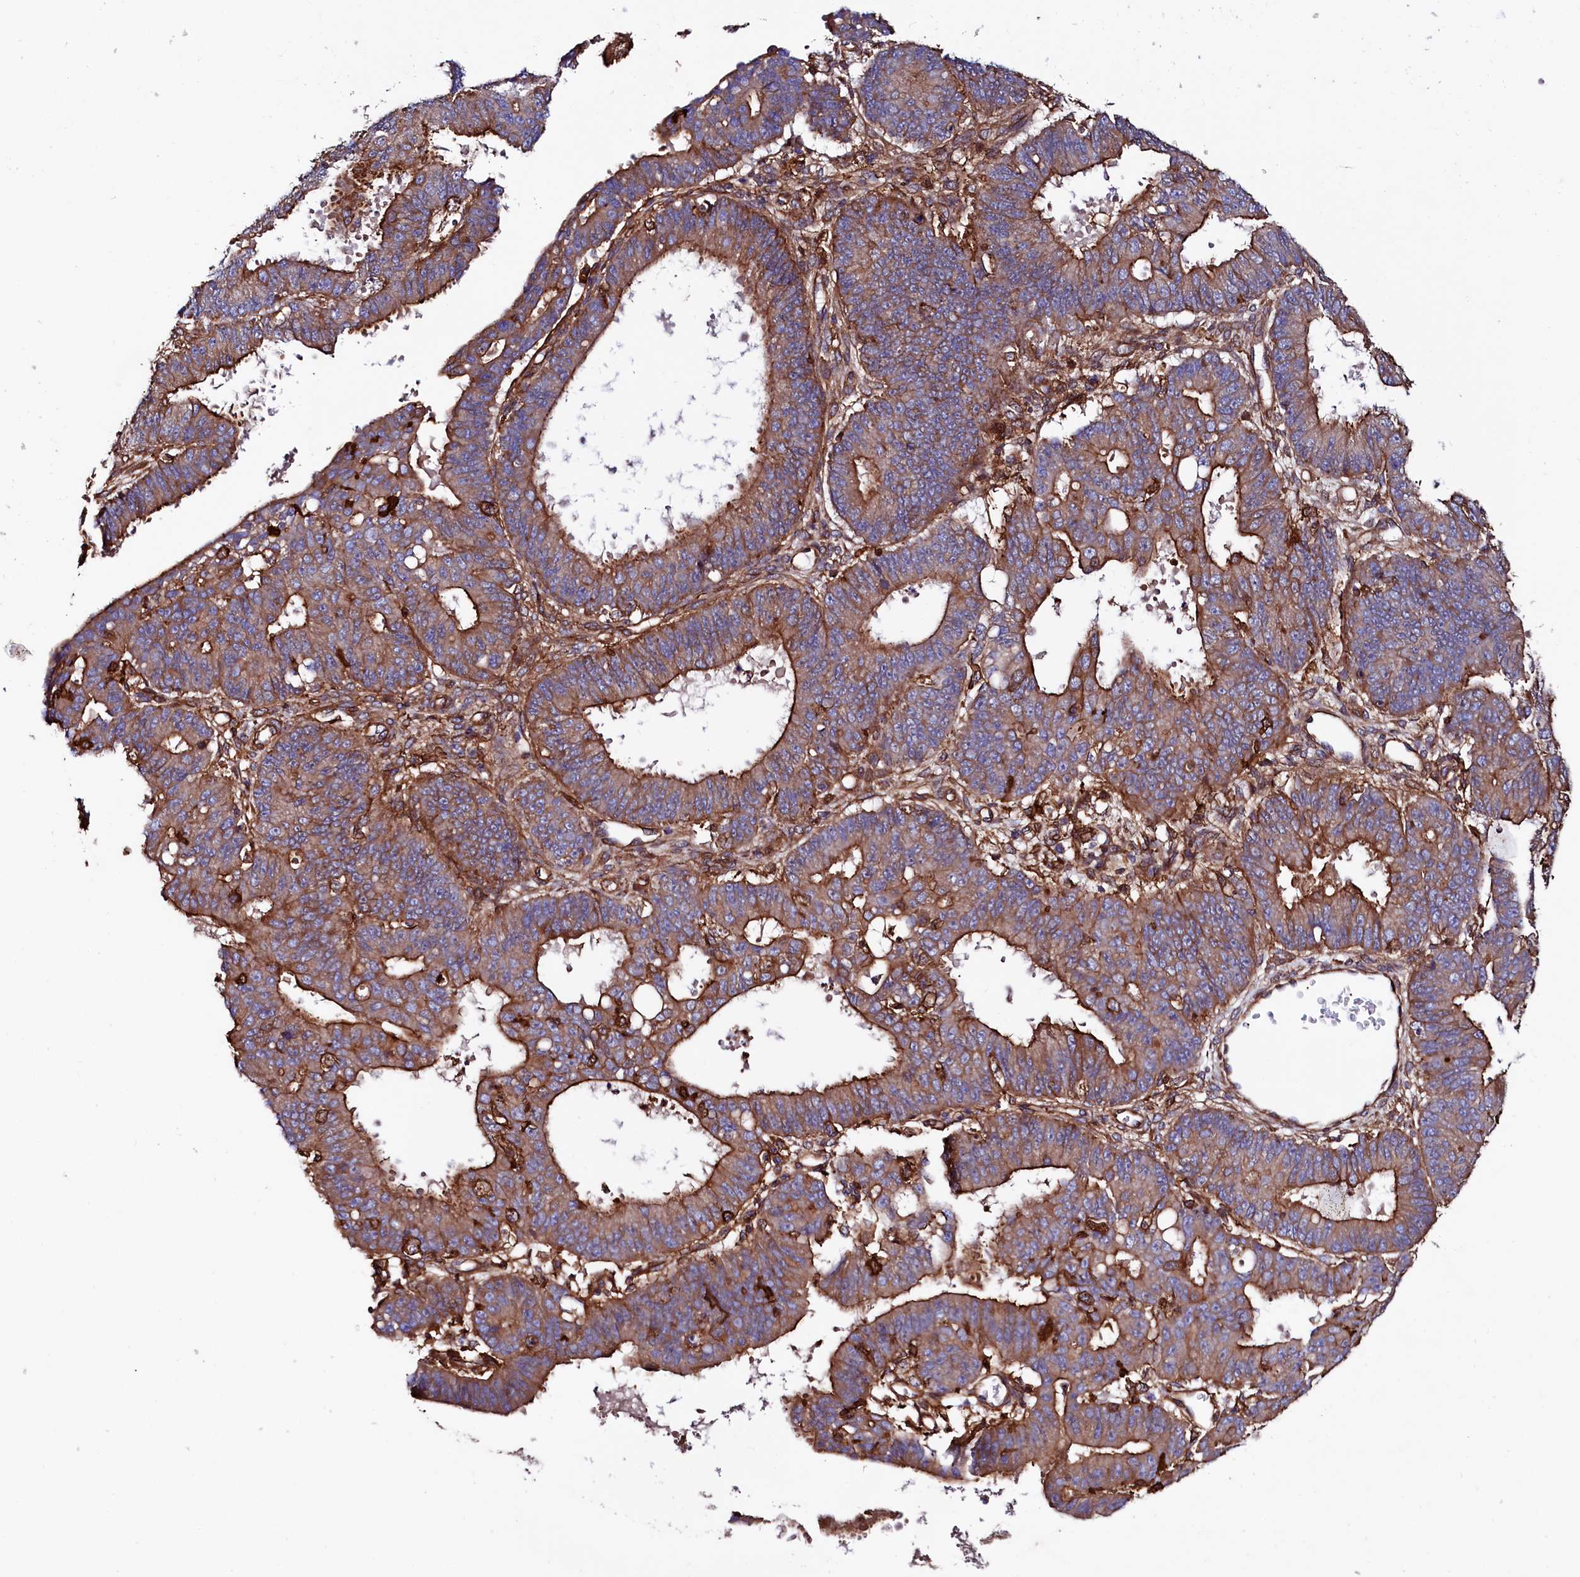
{"staining": {"intensity": "moderate", "quantity": ">75%", "location": "cytoplasmic/membranous"}, "tissue": "ovarian cancer", "cell_type": "Tumor cells", "image_type": "cancer", "snomed": [{"axis": "morphology", "description": "Carcinoma, endometroid"}, {"axis": "topography", "description": "Appendix"}, {"axis": "topography", "description": "Ovary"}], "caption": "Protein staining of ovarian cancer tissue exhibits moderate cytoplasmic/membranous expression in about >75% of tumor cells.", "gene": "STAMBPL1", "patient": {"sex": "female", "age": 42}}